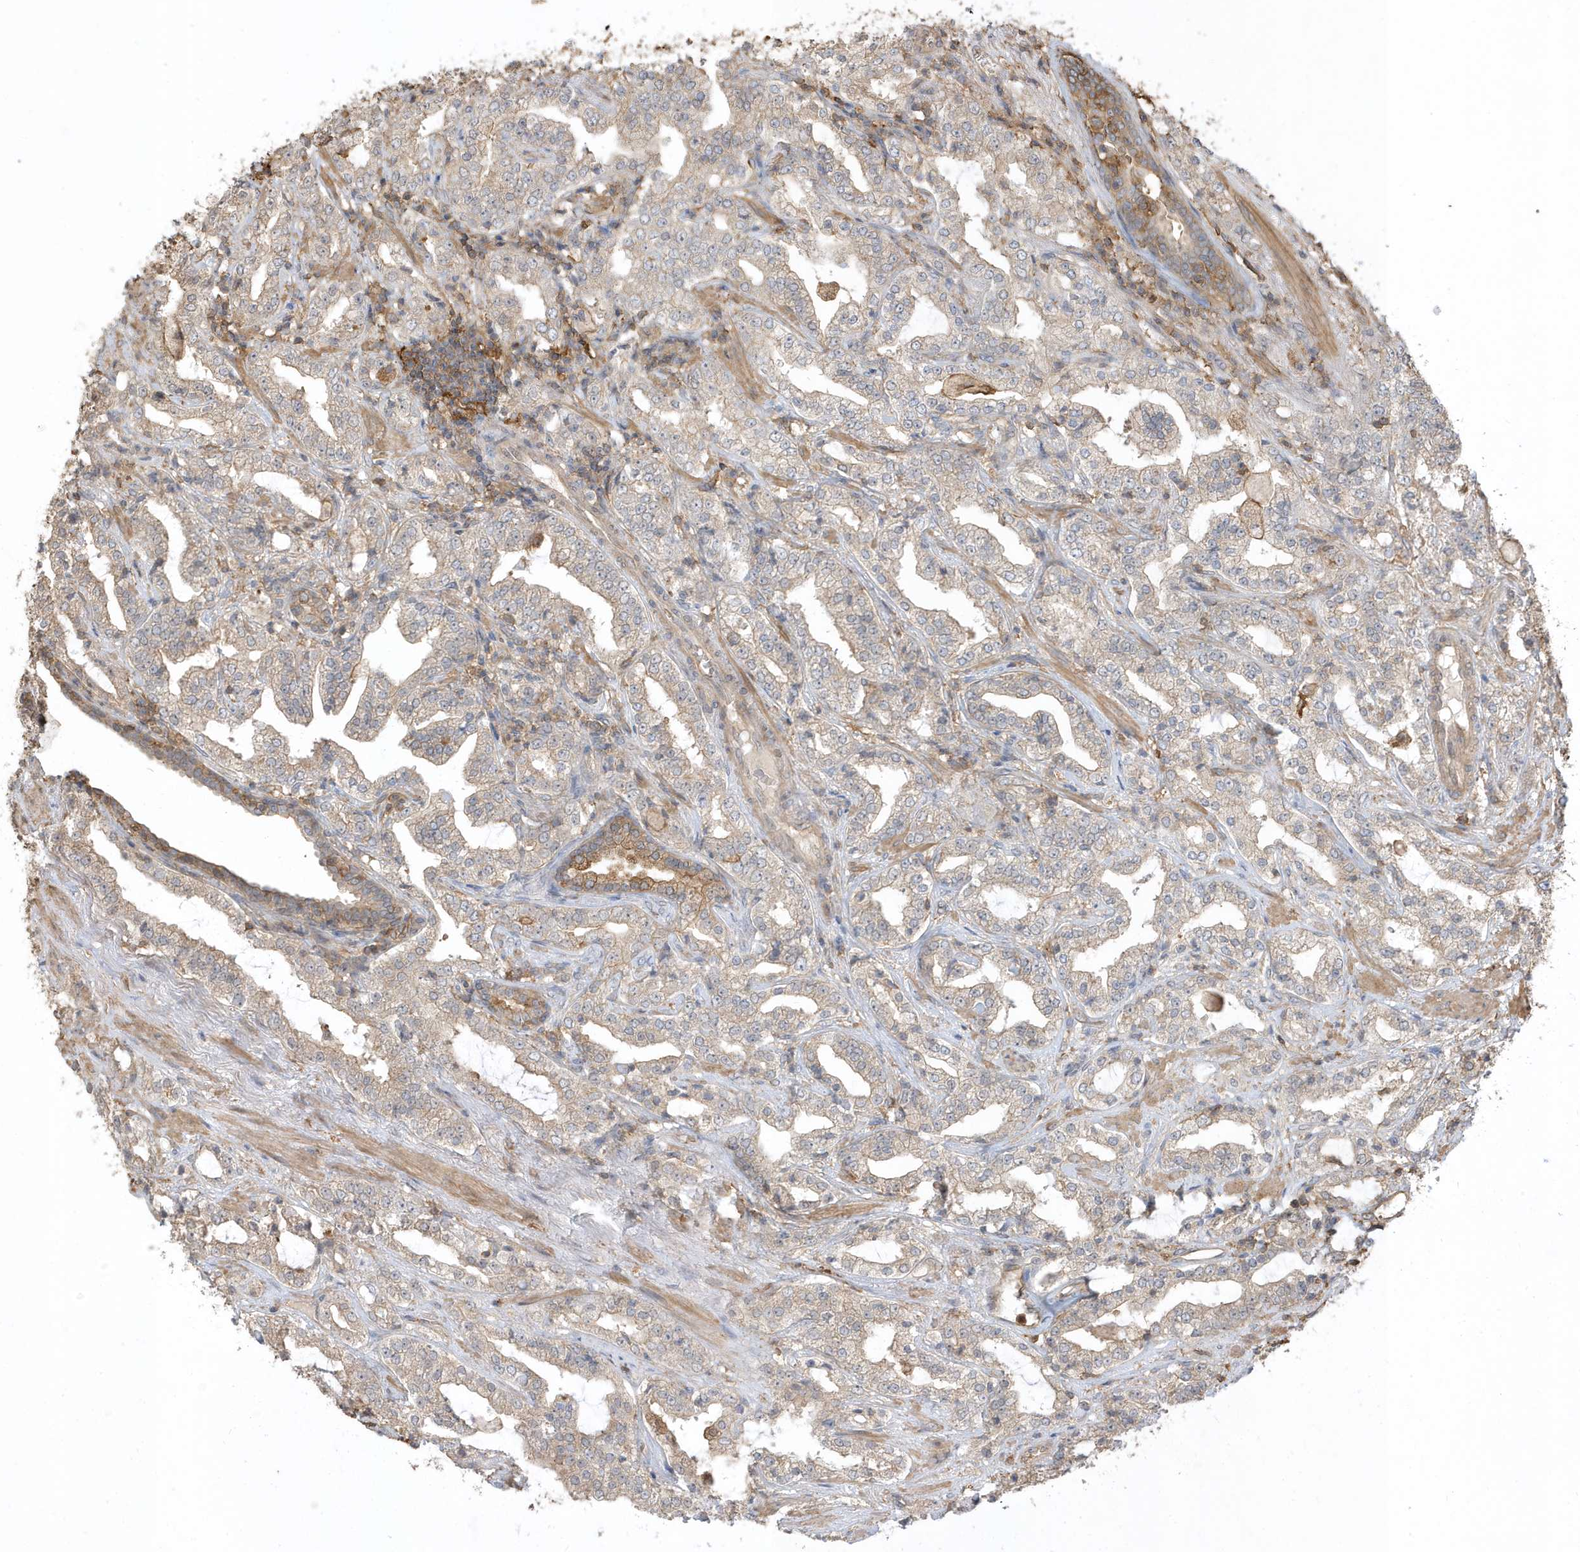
{"staining": {"intensity": "weak", "quantity": "25%-75%", "location": "cytoplasmic/membranous"}, "tissue": "prostate cancer", "cell_type": "Tumor cells", "image_type": "cancer", "snomed": [{"axis": "morphology", "description": "Adenocarcinoma, High grade"}, {"axis": "topography", "description": "Prostate"}], "caption": "A brown stain shows weak cytoplasmic/membranous staining of a protein in human prostate cancer tumor cells. The staining was performed using DAB to visualize the protein expression in brown, while the nuclei were stained in blue with hematoxylin (Magnification: 20x).", "gene": "ZBTB8A", "patient": {"sex": "male", "age": 64}}